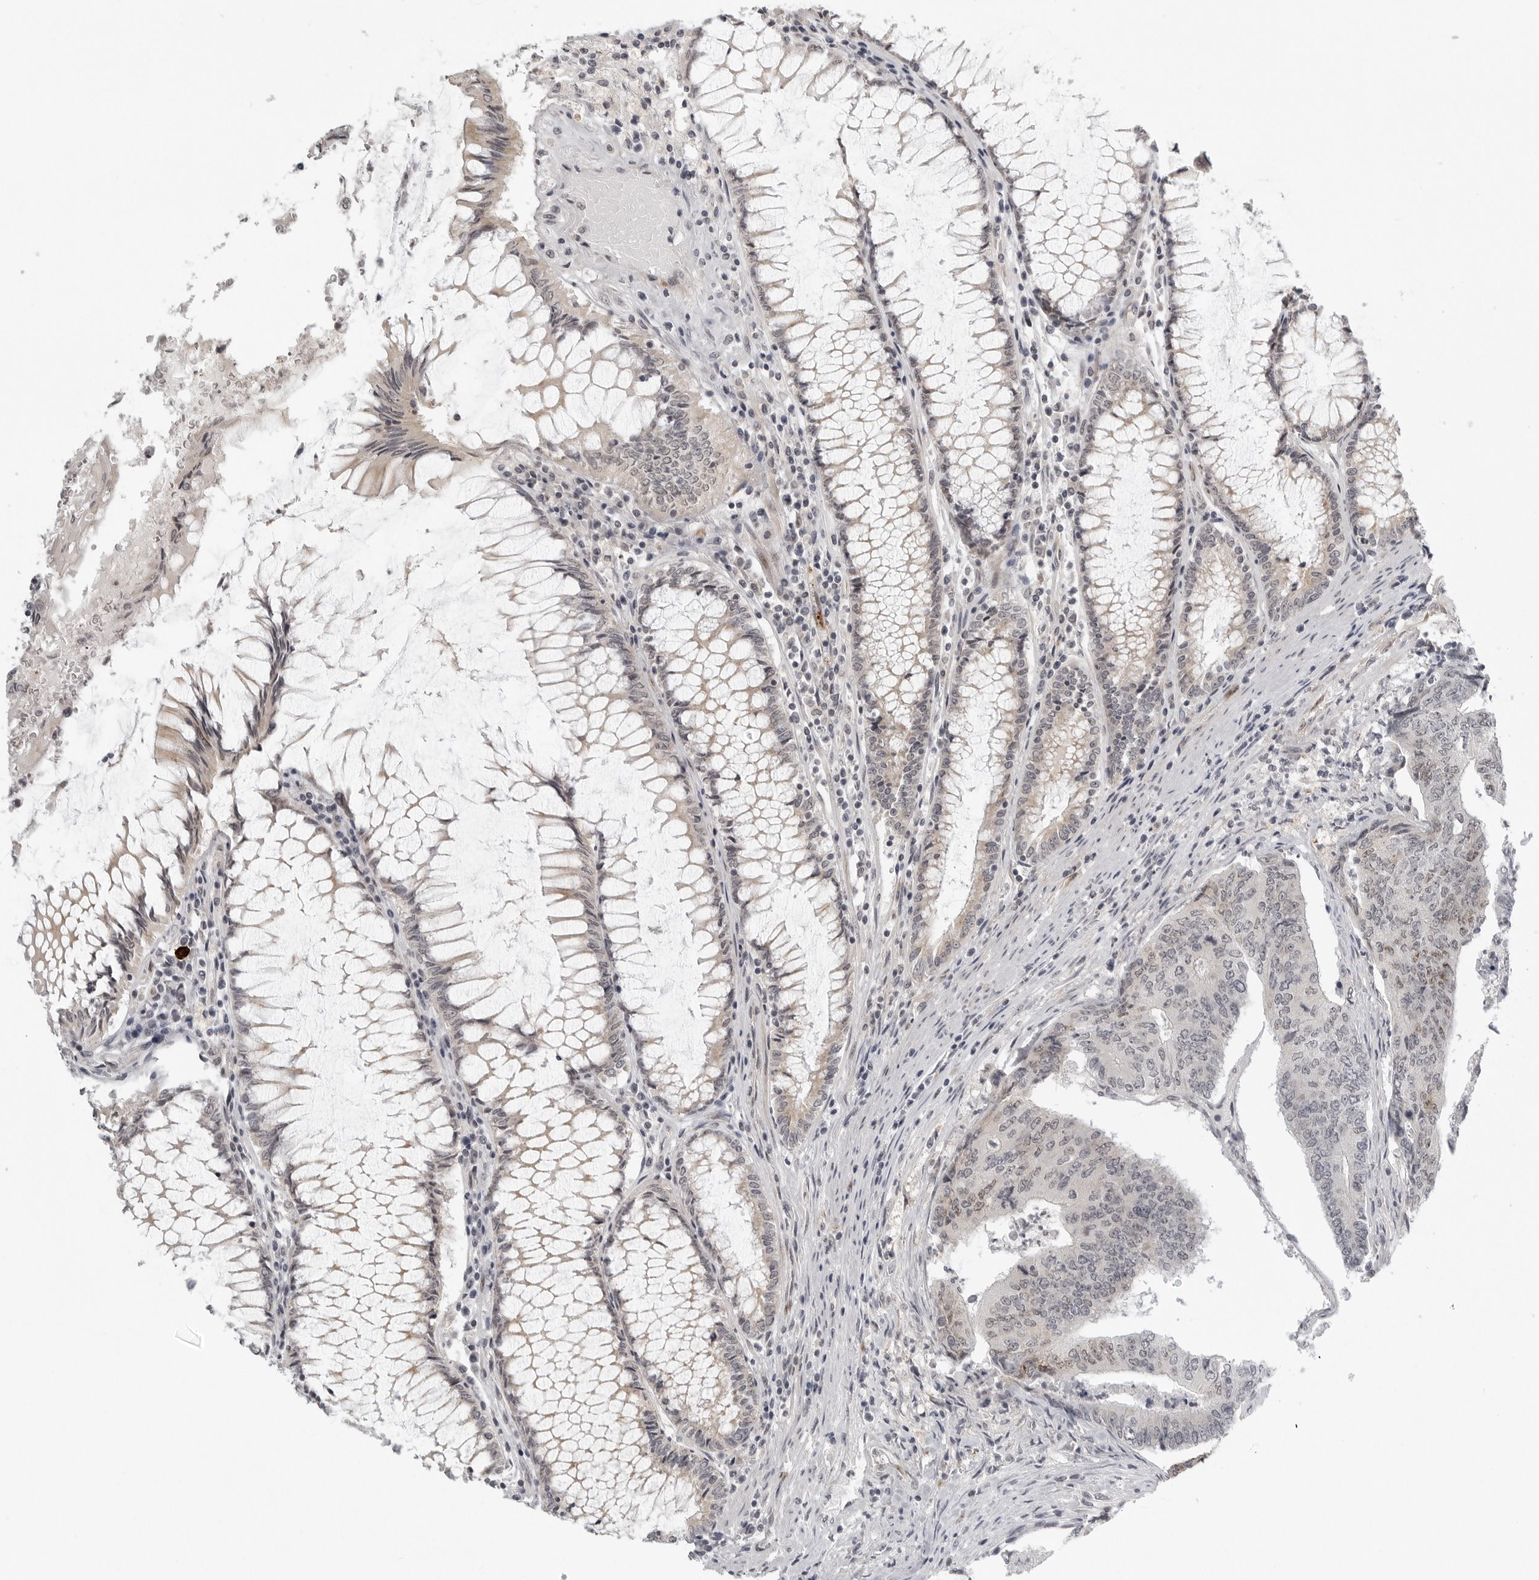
{"staining": {"intensity": "moderate", "quantity": "<25%", "location": "cytoplasmic/membranous,nuclear"}, "tissue": "colorectal cancer", "cell_type": "Tumor cells", "image_type": "cancer", "snomed": [{"axis": "morphology", "description": "Adenocarcinoma, NOS"}, {"axis": "topography", "description": "Colon"}], "caption": "Colorectal cancer stained with immunohistochemistry (IHC) reveals moderate cytoplasmic/membranous and nuclear staining in approximately <25% of tumor cells.", "gene": "TUT4", "patient": {"sex": "female", "age": 67}}